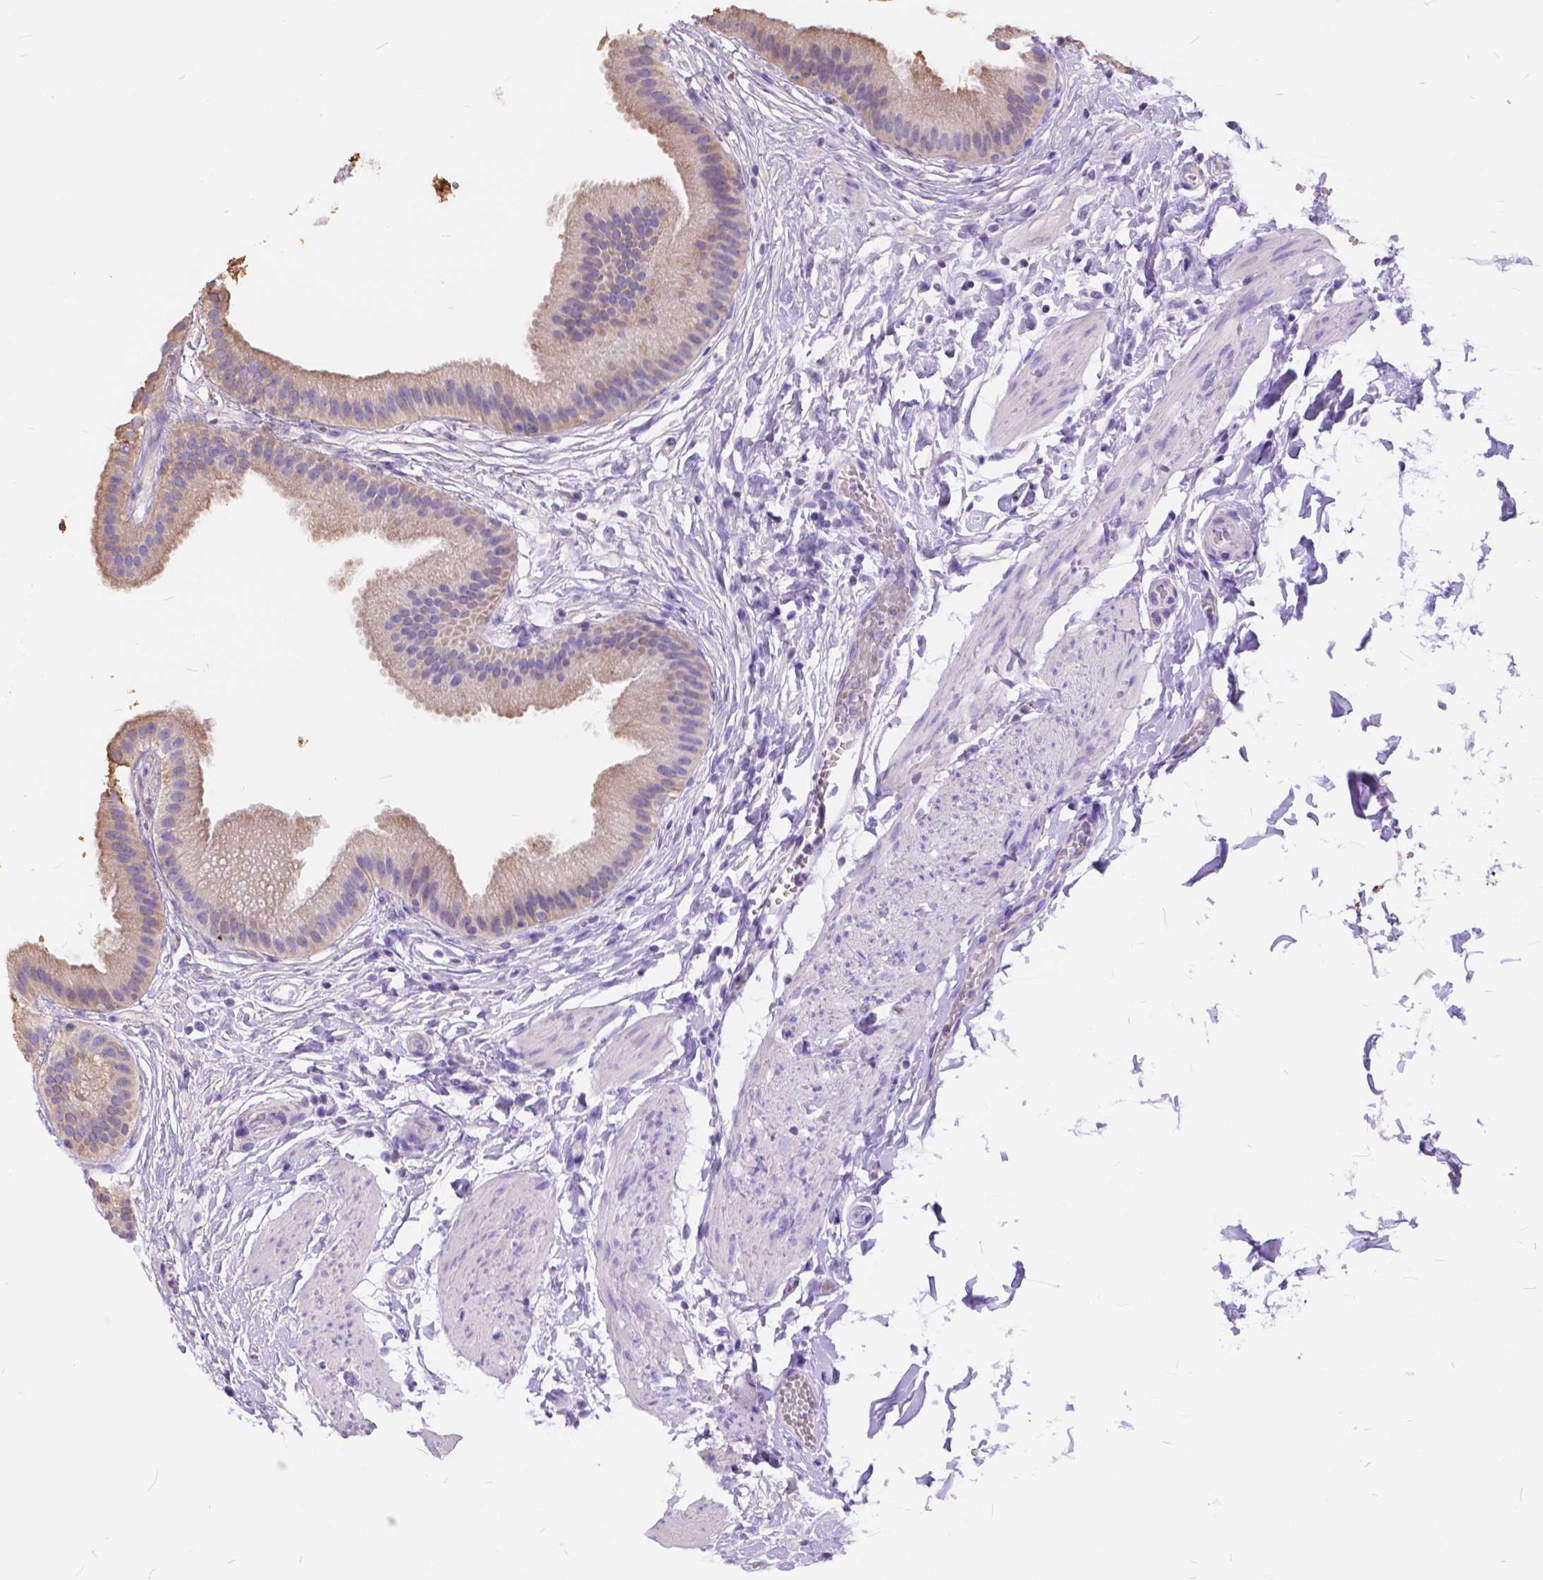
{"staining": {"intensity": "weak", "quantity": ">75%", "location": "cytoplasmic/membranous"}, "tissue": "gallbladder", "cell_type": "Glandular cells", "image_type": "normal", "snomed": [{"axis": "morphology", "description": "Normal tissue, NOS"}, {"axis": "topography", "description": "Gallbladder"}], "caption": "Immunohistochemistry (IHC) of benign human gallbladder displays low levels of weak cytoplasmic/membranous expression in about >75% of glandular cells.", "gene": "FOXL2", "patient": {"sex": "female", "age": 63}}